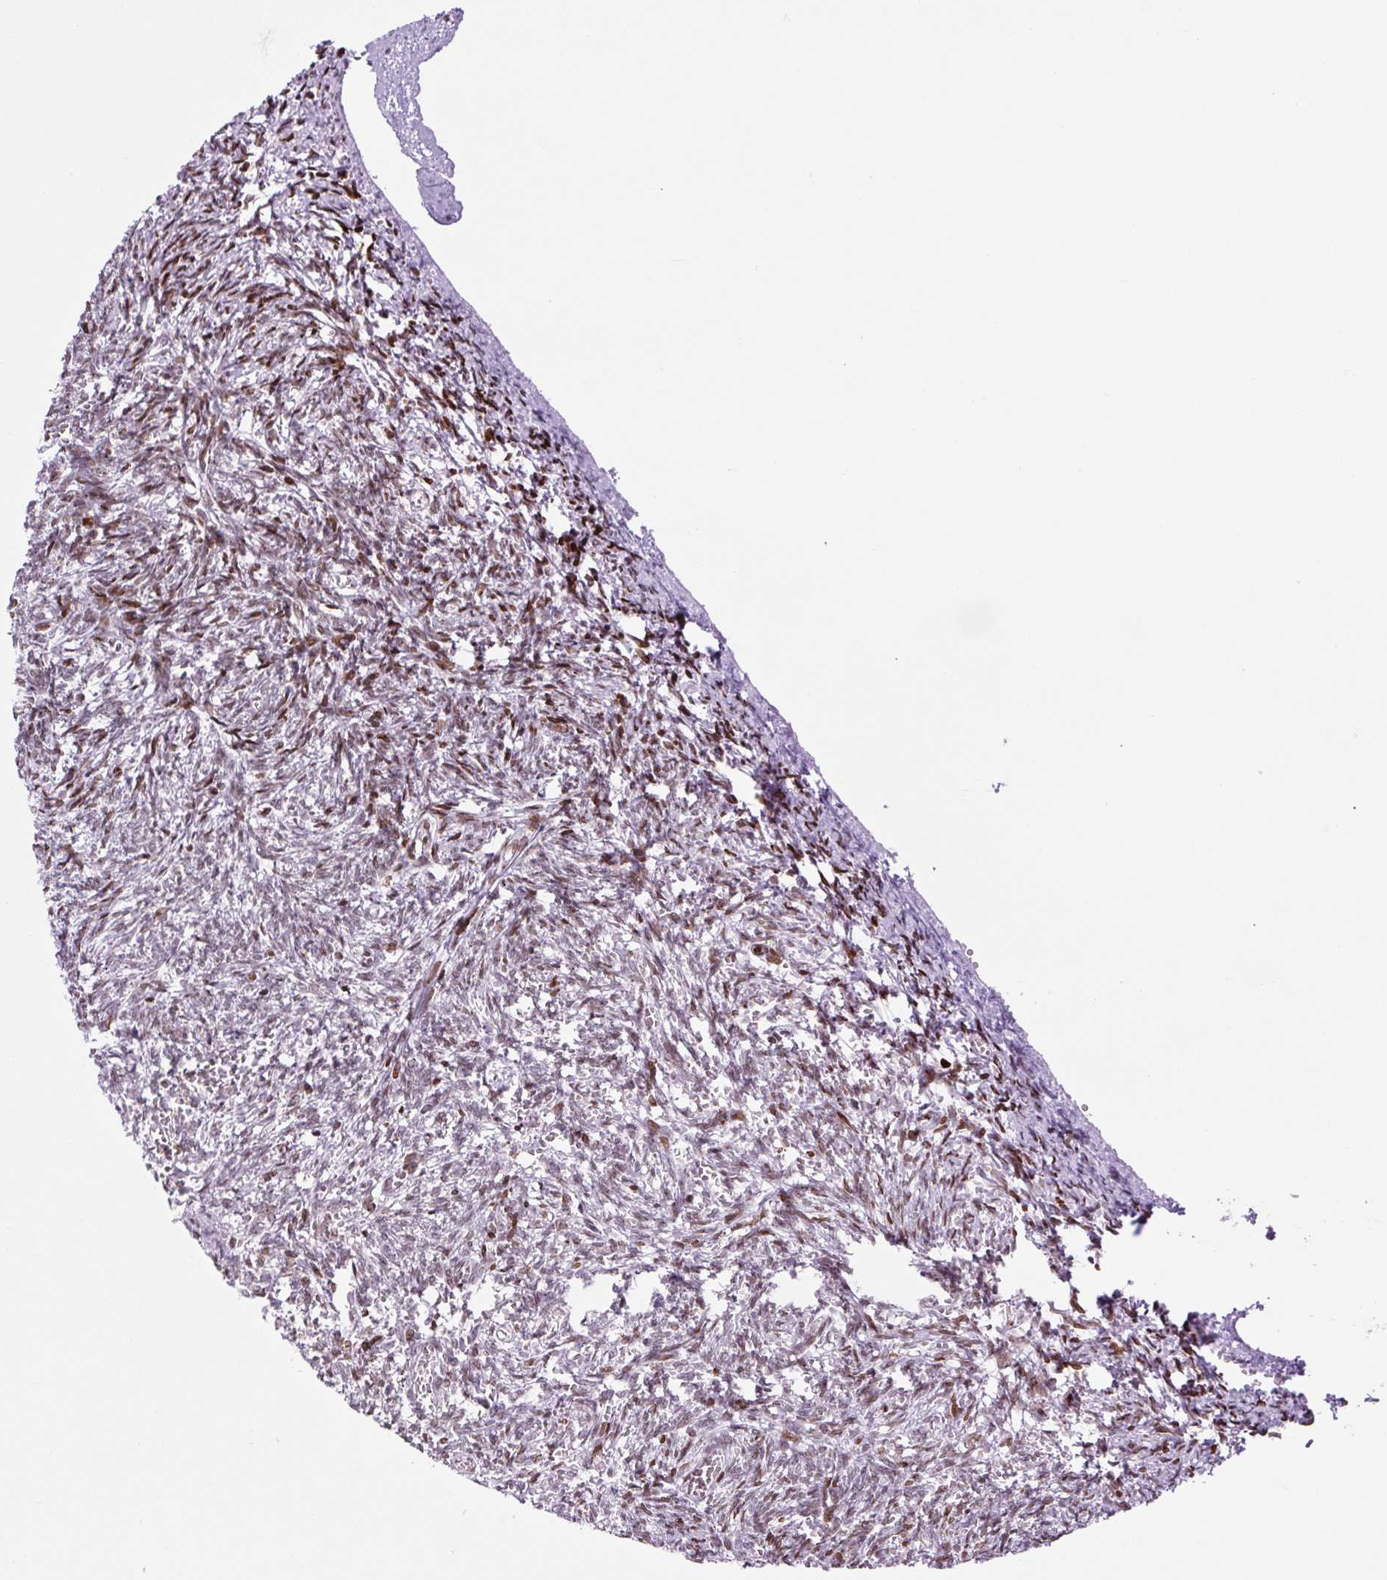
{"staining": {"intensity": "moderate", "quantity": ">75%", "location": "nuclear"}, "tissue": "ovary", "cell_type": "Ovarian stroma cells", "image_type": "normal", "snomed": [{"axis": "morphology", "description": "Normal tissue, NOS"}, {"axis": "topography", "description": "Ovary"}], "caption": "Protein staining displays moderate nuclear staining in about >75% of ovarian stroma cells in benign ovary. The staining is performed using DAB (3,3'-diaminobenzidine) brown chromogen to label protein expression. The nuclei are counter-stained blue using hematoxylin.", "gene": "H1", "patient": {"sex": "female", "age": 67}}